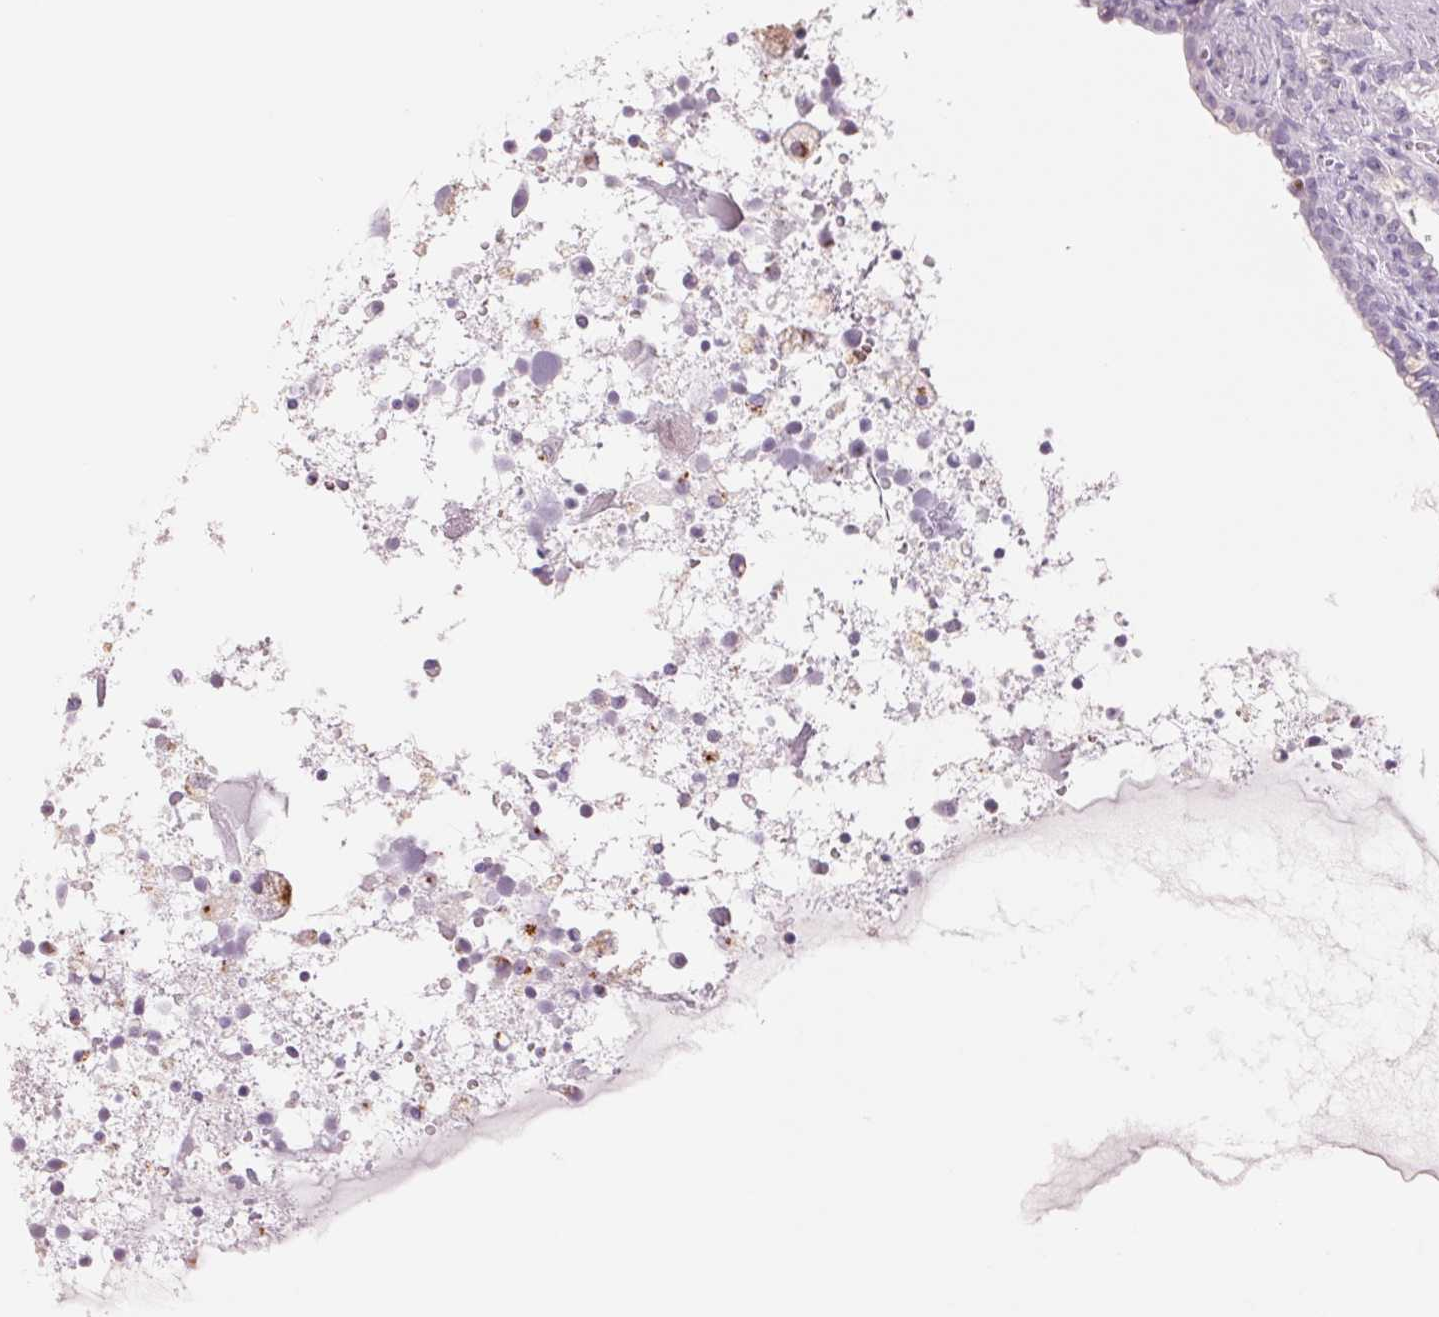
{"staining": {"intensity": "moderate", "quantity": "<25%", "location": "cytoplasmic/membranous"}, "tissue": "seminal vesicle", "cell_type": "Glandular cells", "image_type": "normal", "snomed": [{"axis": "morphology", "description": "Normal tissue, NOS"}, {"axis": "topography", "description": "Seminal veicle"}], "caption": "The photomicrograph displays staining of benign seminal vesicle, revealing moderate cytoplasmic/membranous protein positivity (brown color) within glandular cells.", "gene": "GALNT7", "patient": {"sex": "male", "age": 76}}